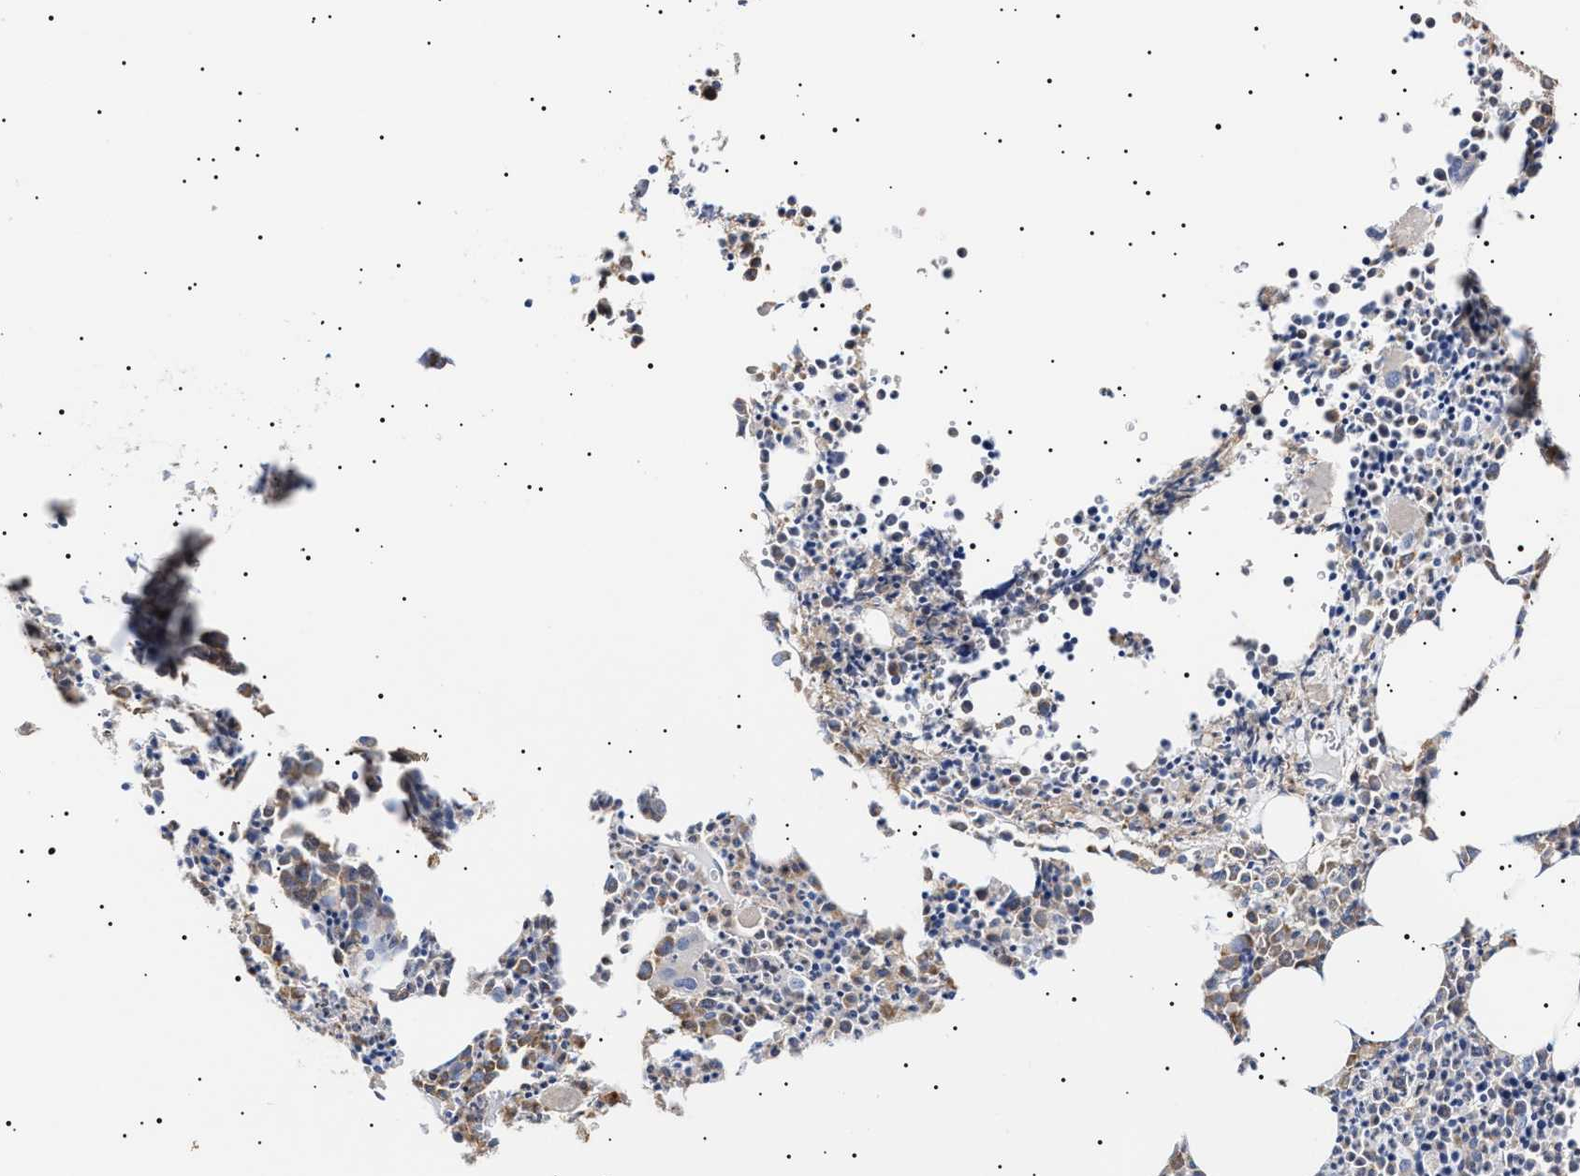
{"staining": {"intensity": "weak", "quantity": "<25%", "location": "cytoplasmic/membranous"}, "tissue": "bone marrow", "cell_type": "Hematopoietic cells", "image_type": "normal", "snomed": [{"axis": "morphology", "description": "Normal tissue, NOS"}, {"axis": "morphology", "description": "Inflammation, NOS"}, {"axis": "topography", "description": "Bone marrow"}], "caption": "Immunohistochemistry histopathology image of benign bone marrow stained for a protein (brown), which reveals no staining in hematopoietic cells.", "gene": "ERCC6L2", "patient": {"sex": "male", "age": 31}}